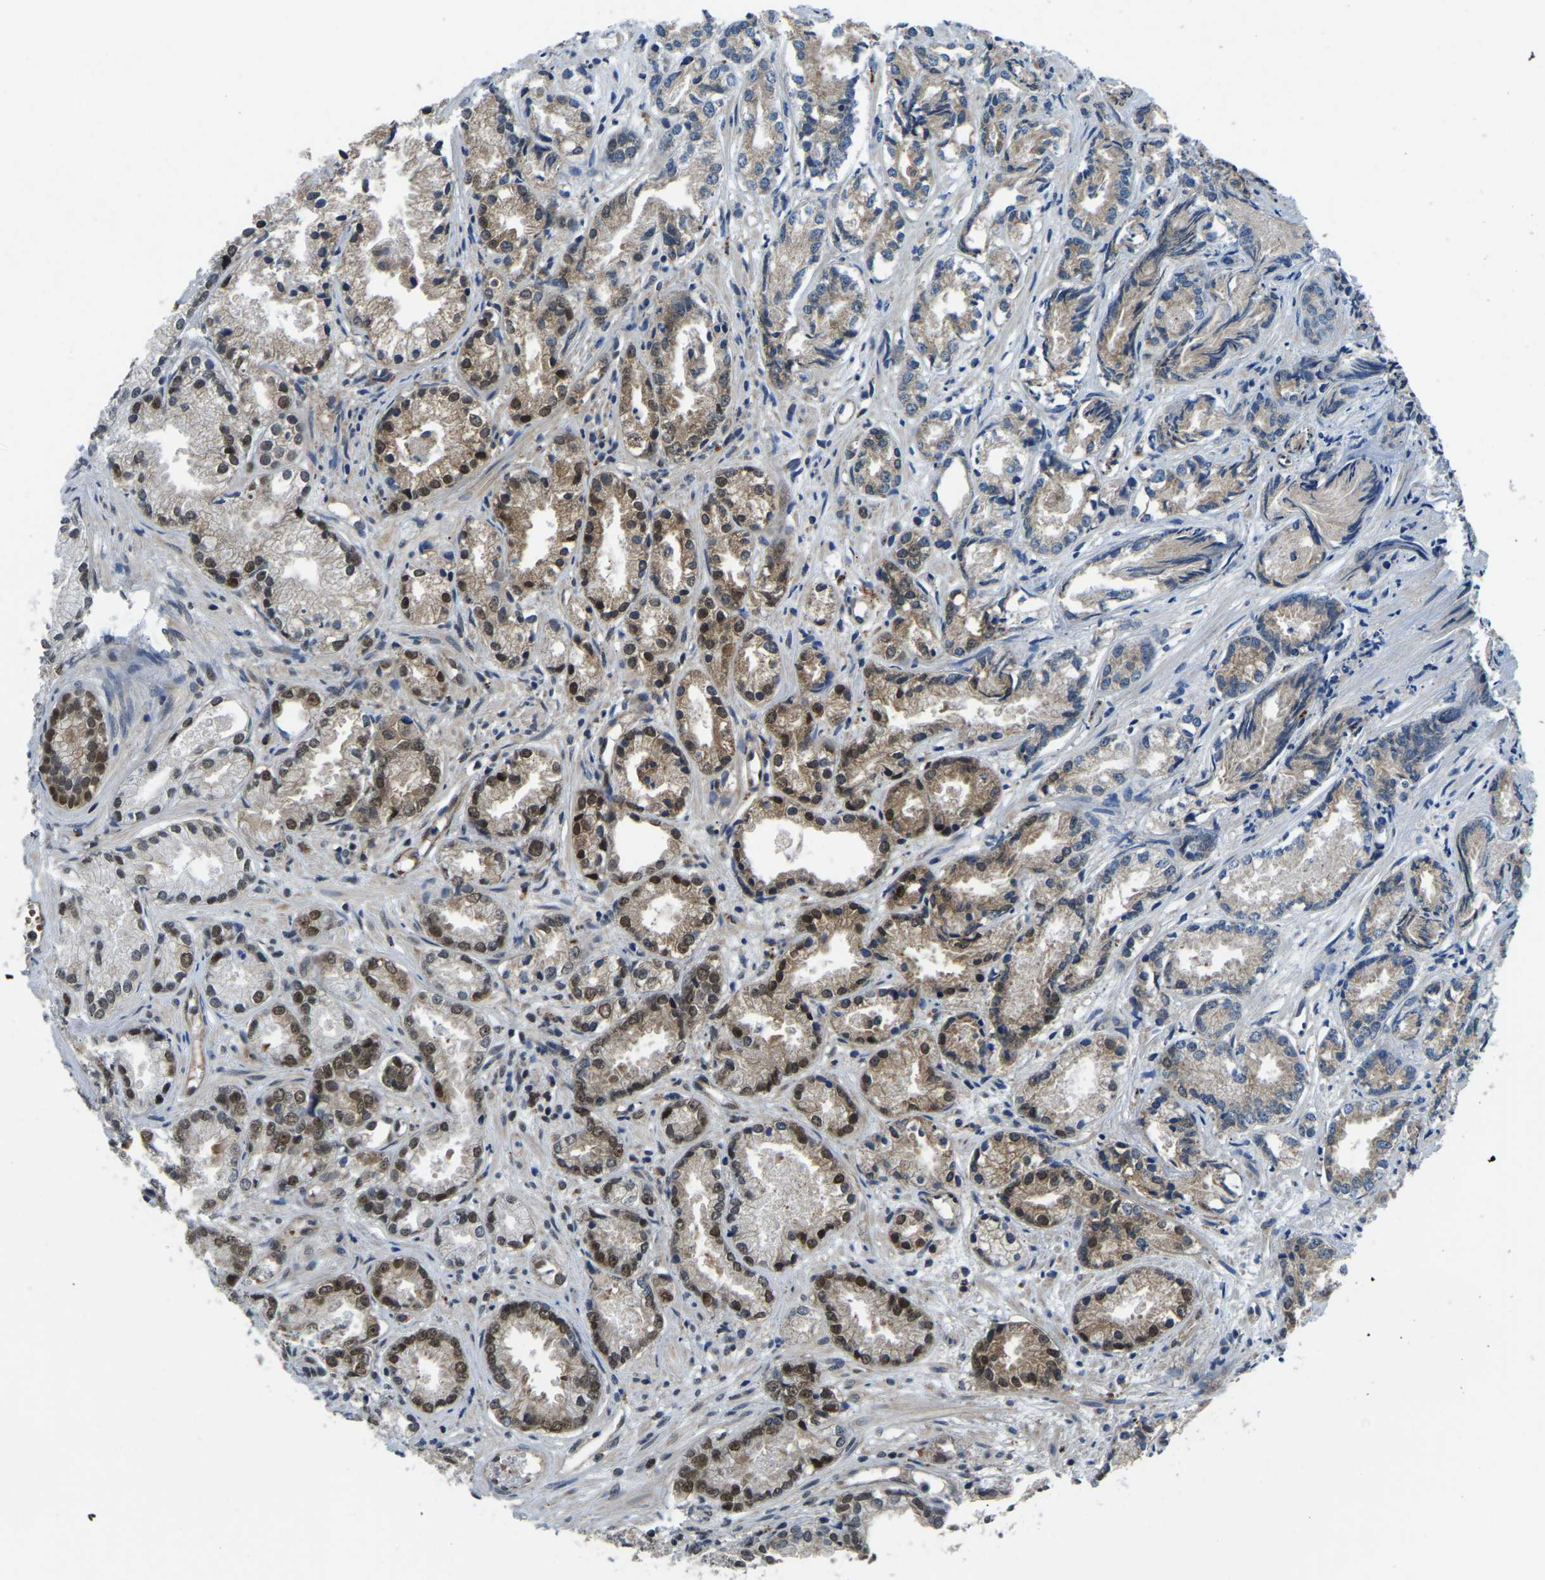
{"staining": {"intensity": "moderate", "quantity": ">75%", "location": "cytoplasmic/membranous,nuclear"}, "tissue": "prostate cancer", "cell_type": "Tumor cells", "image_type": "cancer", "snomed": [{"axis": "morphology", "description": "Adenocarcinoma, Low grade"}, {"axis": "topography", "description": "Prostate"}], "caption": "A medium amount of moderate cytoplasmic/membranous and nuclear staining is appreciated in approximately >75% of tumor cells in prostate low-grade adenocarcinoma tissue.", "gene": "DFFA", "patient": {"sex": "male", "age": 72}}